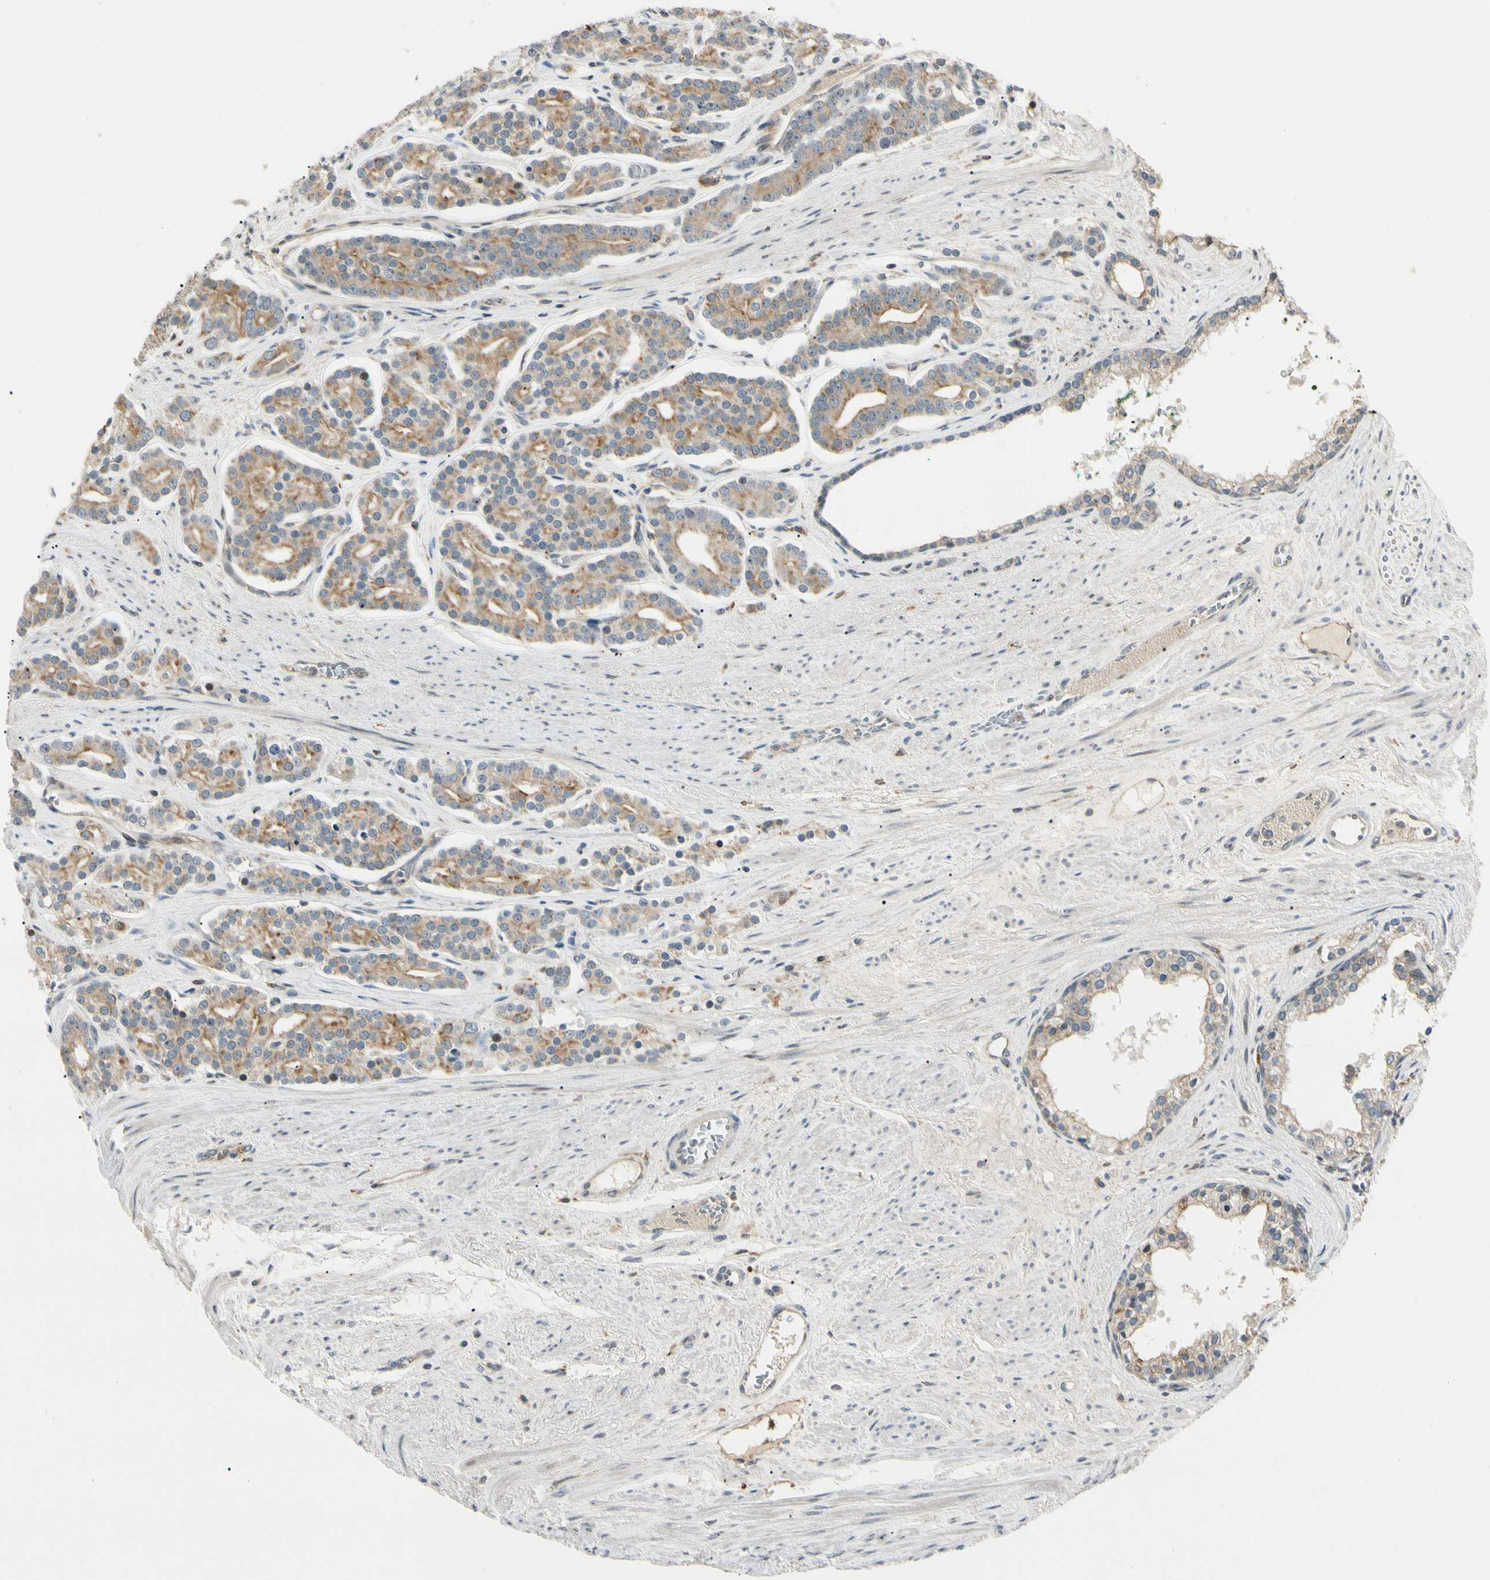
{"staining": {"intensity": "moderate", "quantity": ">75%", "location": "cytoplasmic/membranous"}, "tissue": "prostate cancer", "cell_type": "Tumor cells", "image_type": "cancer", "snomed": [{"axis": "morphology", "description": "Adenocarcinoma, Low grade"}, {"axis": "topography", "description": "Prostate"}], "caption": "Human prostate adenocarcinoma (low-grade) stained with a brown dye exhibits moderate cytoplasmic/membranous positive positivity in approximately >75% of tumor cells.", "gene": "FNDC3B", "patient": {"sex": "male", "age": 63}}